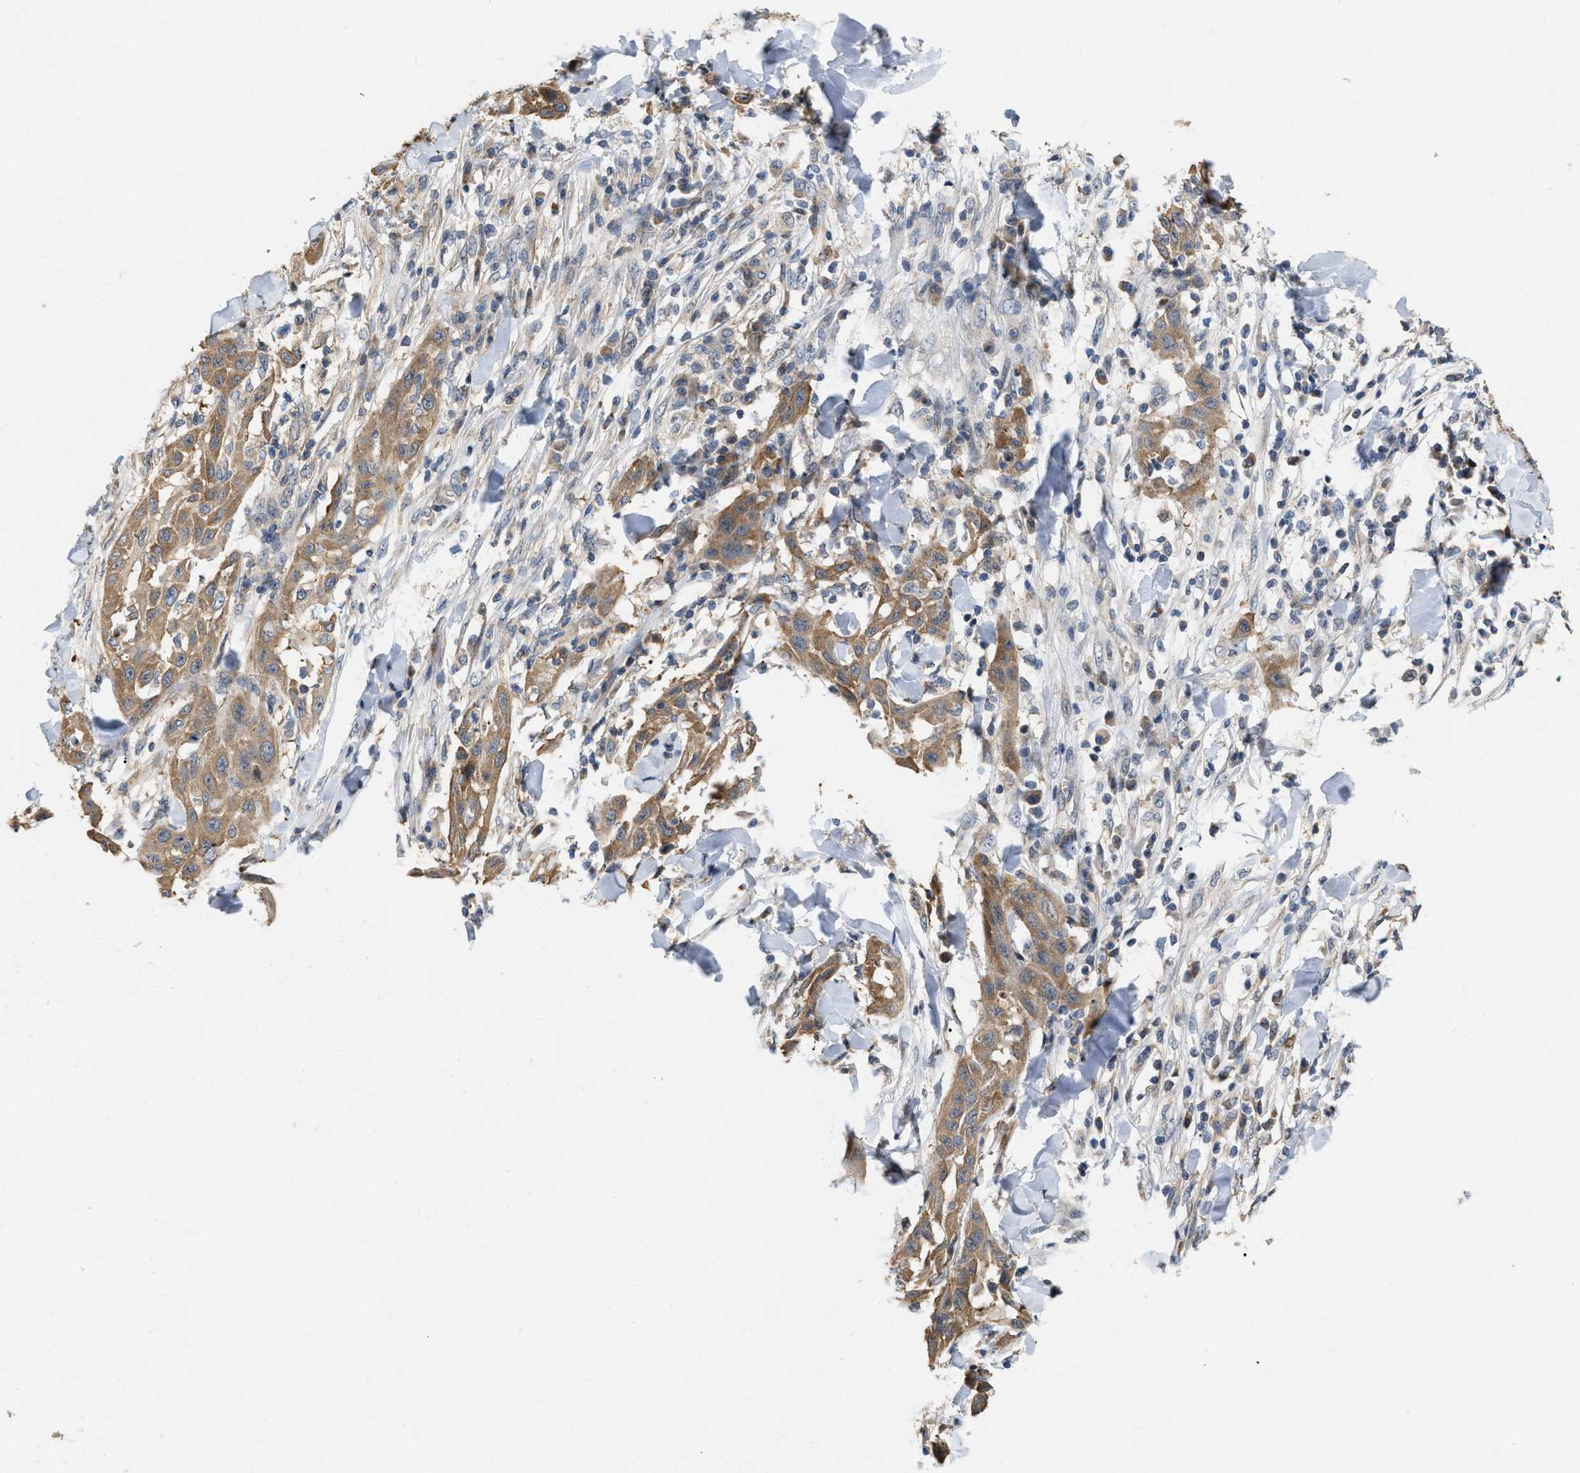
{"staining": {"intensity": "moderate", "quantity": ">75%", "location": "cytoplasmic/membranous"}, "tissue": "skin cancer", "cell_type": "Tumor cells", "image_type": "cancer", "snomed": [{"axis": "morphology", "description": "Squamous cell carcinoma, NOS"}, {"axis": "topography", "description": "Skin"}], "caption": "Immunohistochemistry histopathology image of human skin cancer (squamous cell carcinoma) stained for a protein (brown), which reveals medium levels of moderate cytoplasmic/membranous expression in about >75% of tumor cells.", "gene": "CSNK1A1", "patient": {"sex": "male", "age": 24}}